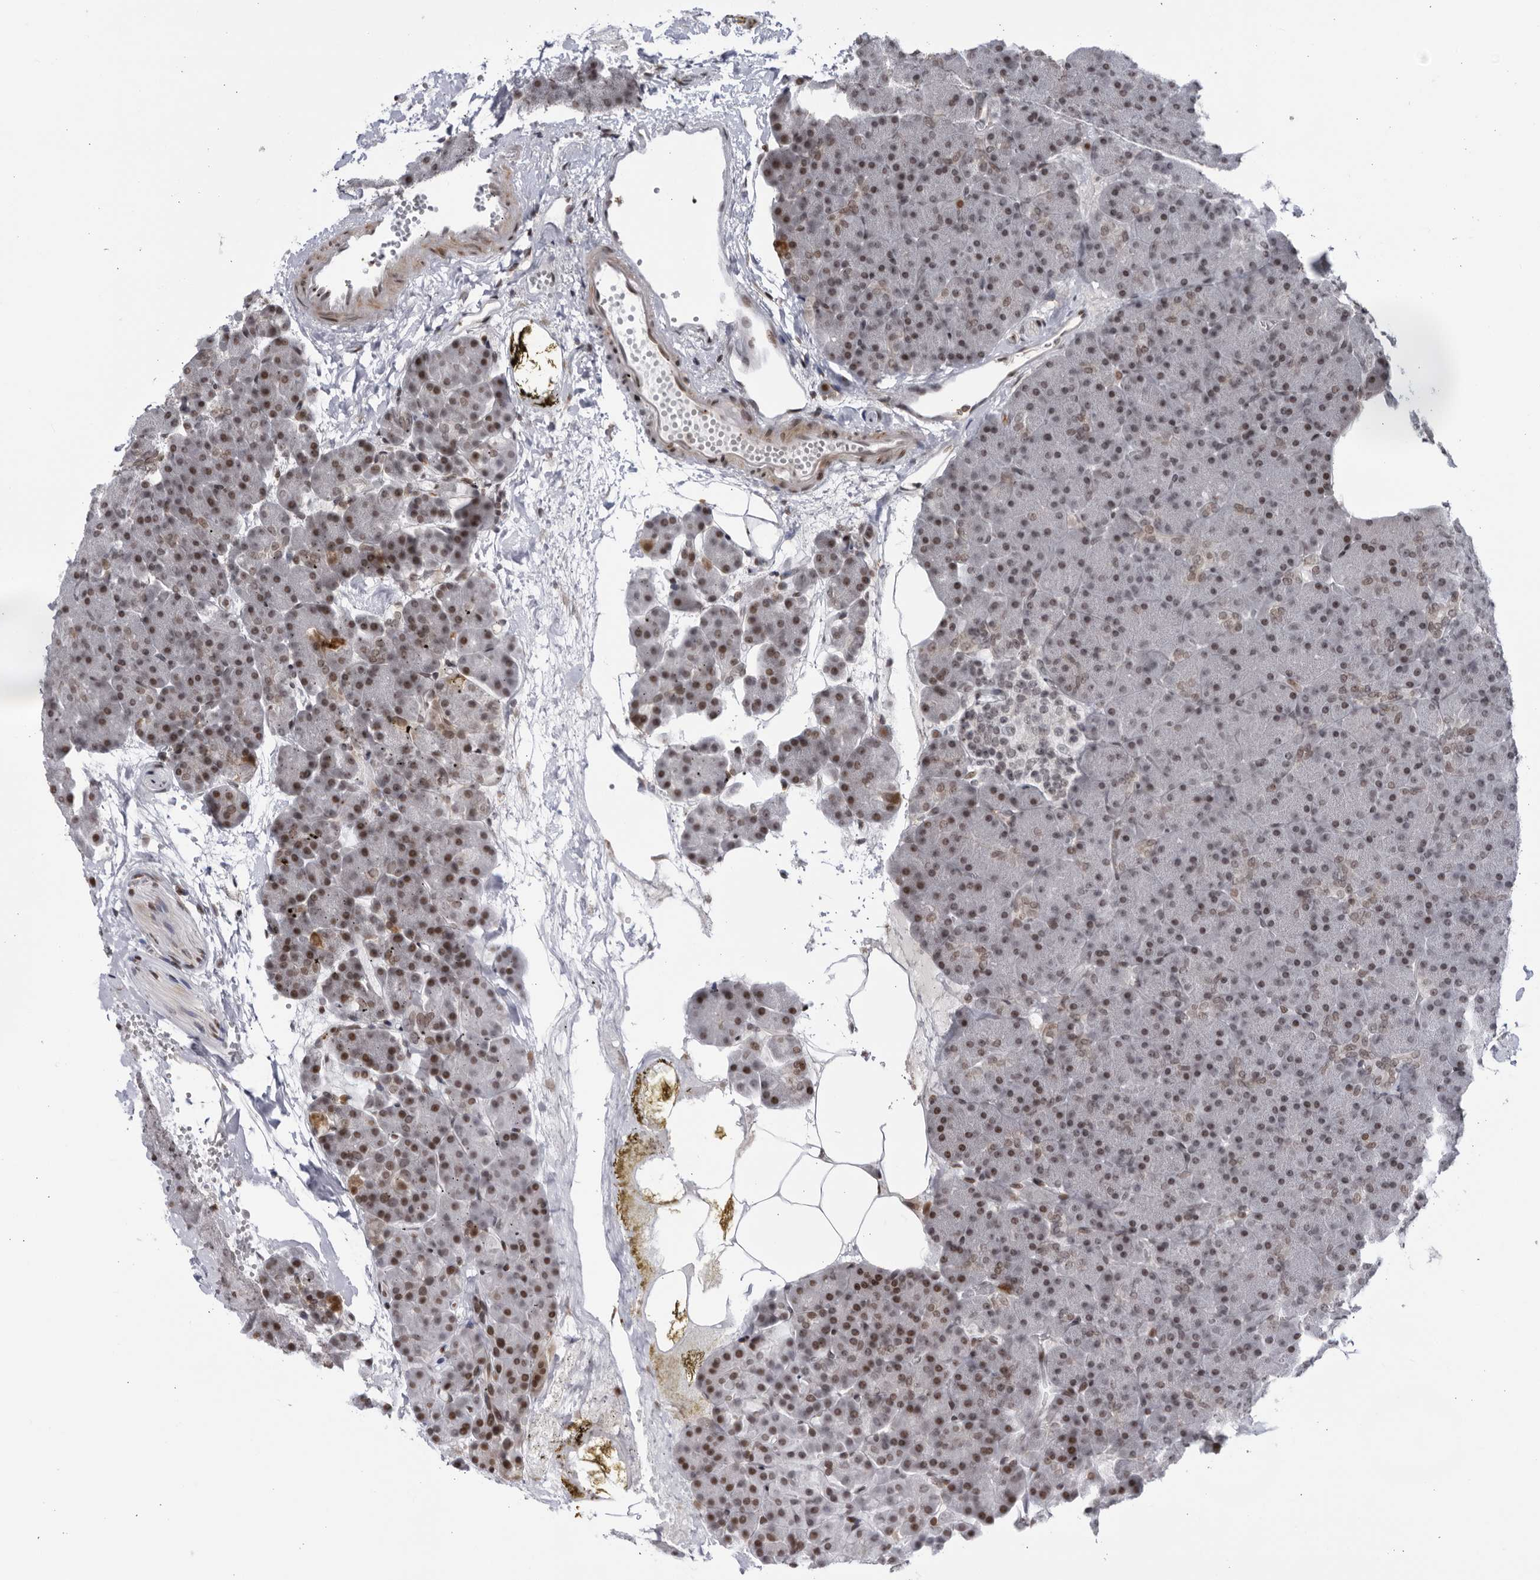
{"staining": {"intensity": "moderate", "quantity": "25%-75%", "location": "nuclear"}, "tissue": "pancreas", "cell_type": "Exocrine glandular cells", "image_type": "normal", "snomed": [{"axis": "morphology", "description": "Normal tissue, NOS"}, {"axis": "morphology", "description": "Carcinoid, malignant, NOS"}, {"axis": "topography", "description": "Pancreas"}], "caption": "Normal pancreas demonstrates moderate nuclear positivity in approximately 25%-75% of exocrine glandular cells.", "gene": "DTL", "patient": {"sex": "female", "age": 35}}